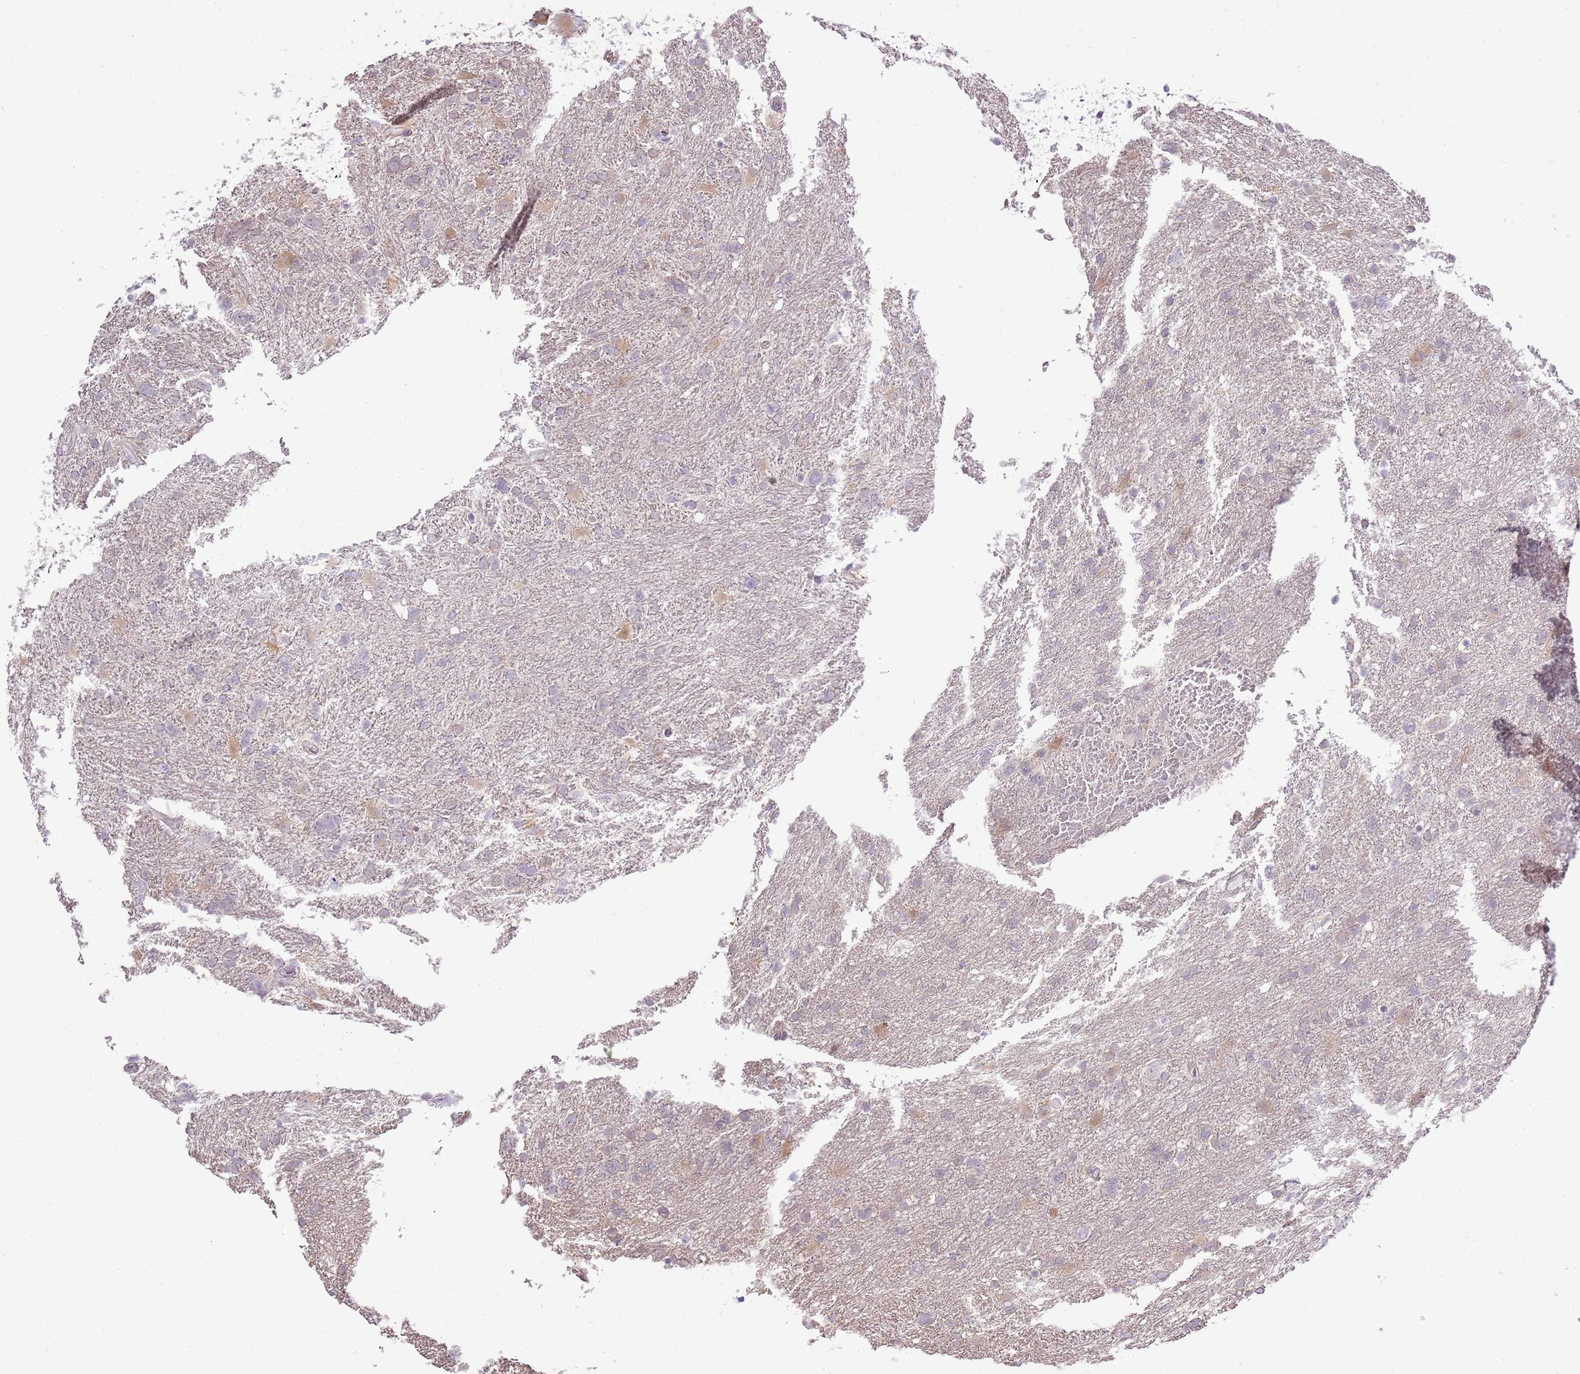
{"staining": {"intensity": "weak", "quantity": "<25%", "location": "cytoplasmic/membranous"}, "tissue": "glioma", "cell_type": "Tumor cells", "image_type": "cancer", "snomed": [{"axis": "morphology", "description": "Glioma, malignant, High grade"}, {"axis": "topography", "description": "Brain"}], "caption": "This is an immunohistochemistry image of human malignant glioma (high-grade). There is no expression in tumor cells.", "gene": "UGGT2", "patient": {"sex": "male", "age": 61}}